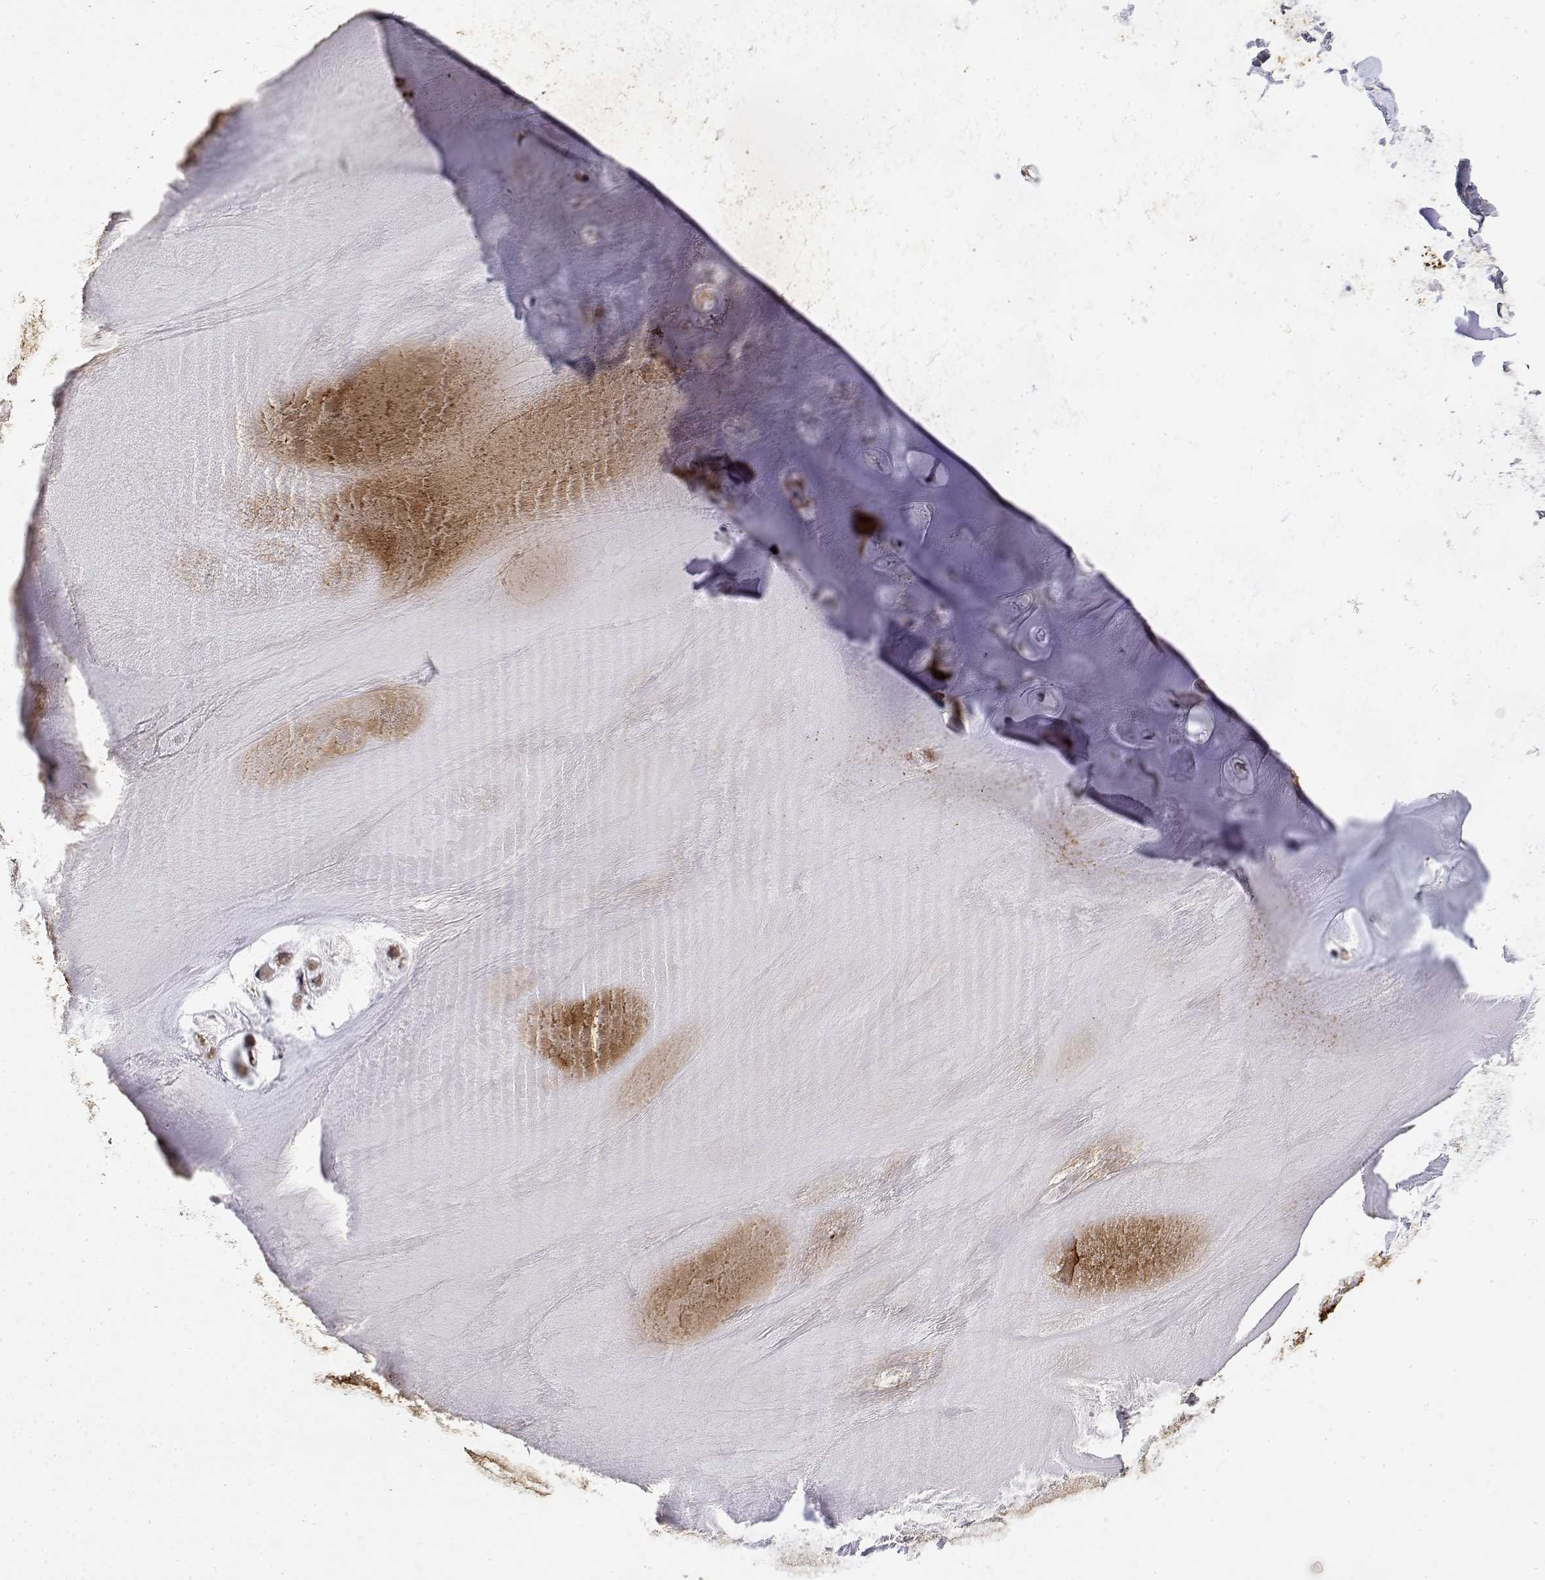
{"staining": {"intensity": "negative", "quantity": "none", "location": "none"}, "tissue": "adipose tissue", "cell_type": "Adipocytes", "image_type": "normal", "snomed": [{"axis": "morphology", "description": "Normal tissue, NOS"}, {"axis": "morphology", "description": "Squamous cell carcinoma, NOS"}, {"axis": "topography", "description": "Cartilage tissue"}, {"axis": "topography", "description": "Bronchus"}, {"axis": "topography", "description": "Lung"}], "caption": "Immunohistochemistry (IHC) histopathology image of unremarkable adipose tissue: human adipose tissue stained with DAB (3,3'-diaminobenzidine) shows no significant protein staining in adipocytes. (DAB immunohistochemistry (IHC) with hematoxylin counter stain).", "gene": "GADD45GIP1", "patient": {"sex": "male", "age": 66}}